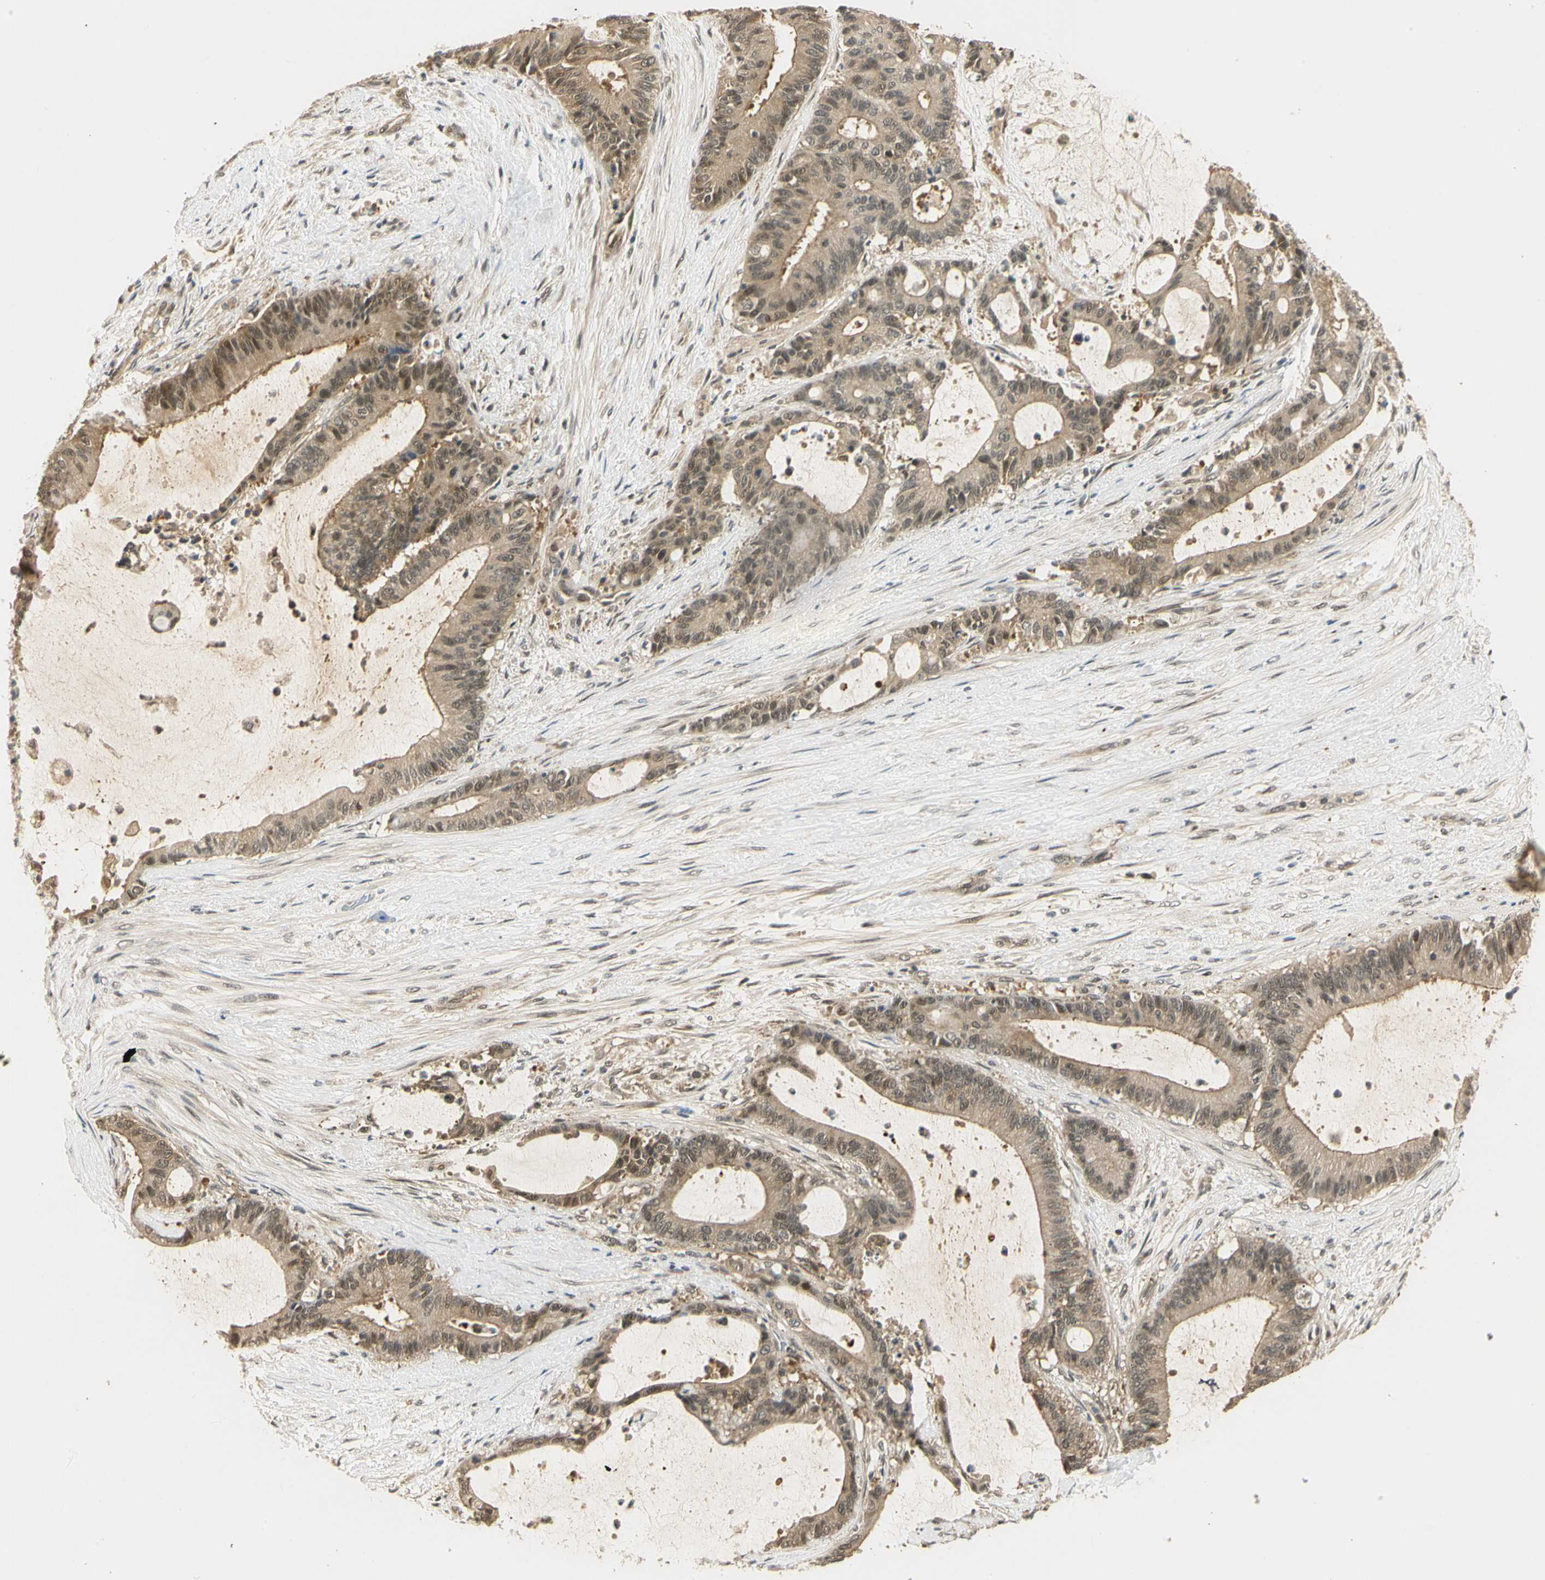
{"staining": {"intensity": "moderate", "quantity": ">75%", "location": "cytoplasmic/membranous,nuclear"}, "tissue": "liver cancer", "cell_type": "Tumor cells", "image_type": "cancer", "snomed": [{"axis": "morphology", "description": "Cholangiocarcinoma"}, {"axis": "topography", "description": "Liver"}], "caption": "Human cholangiocarcinoma (liver) stained for a protein (brown) displays moderate cytoplasmic/membranous and nuclear positive staining in about >75% of tumor cells.", "gene": "UBE2Z", "patient": {"sex": "female", "age": 73}}